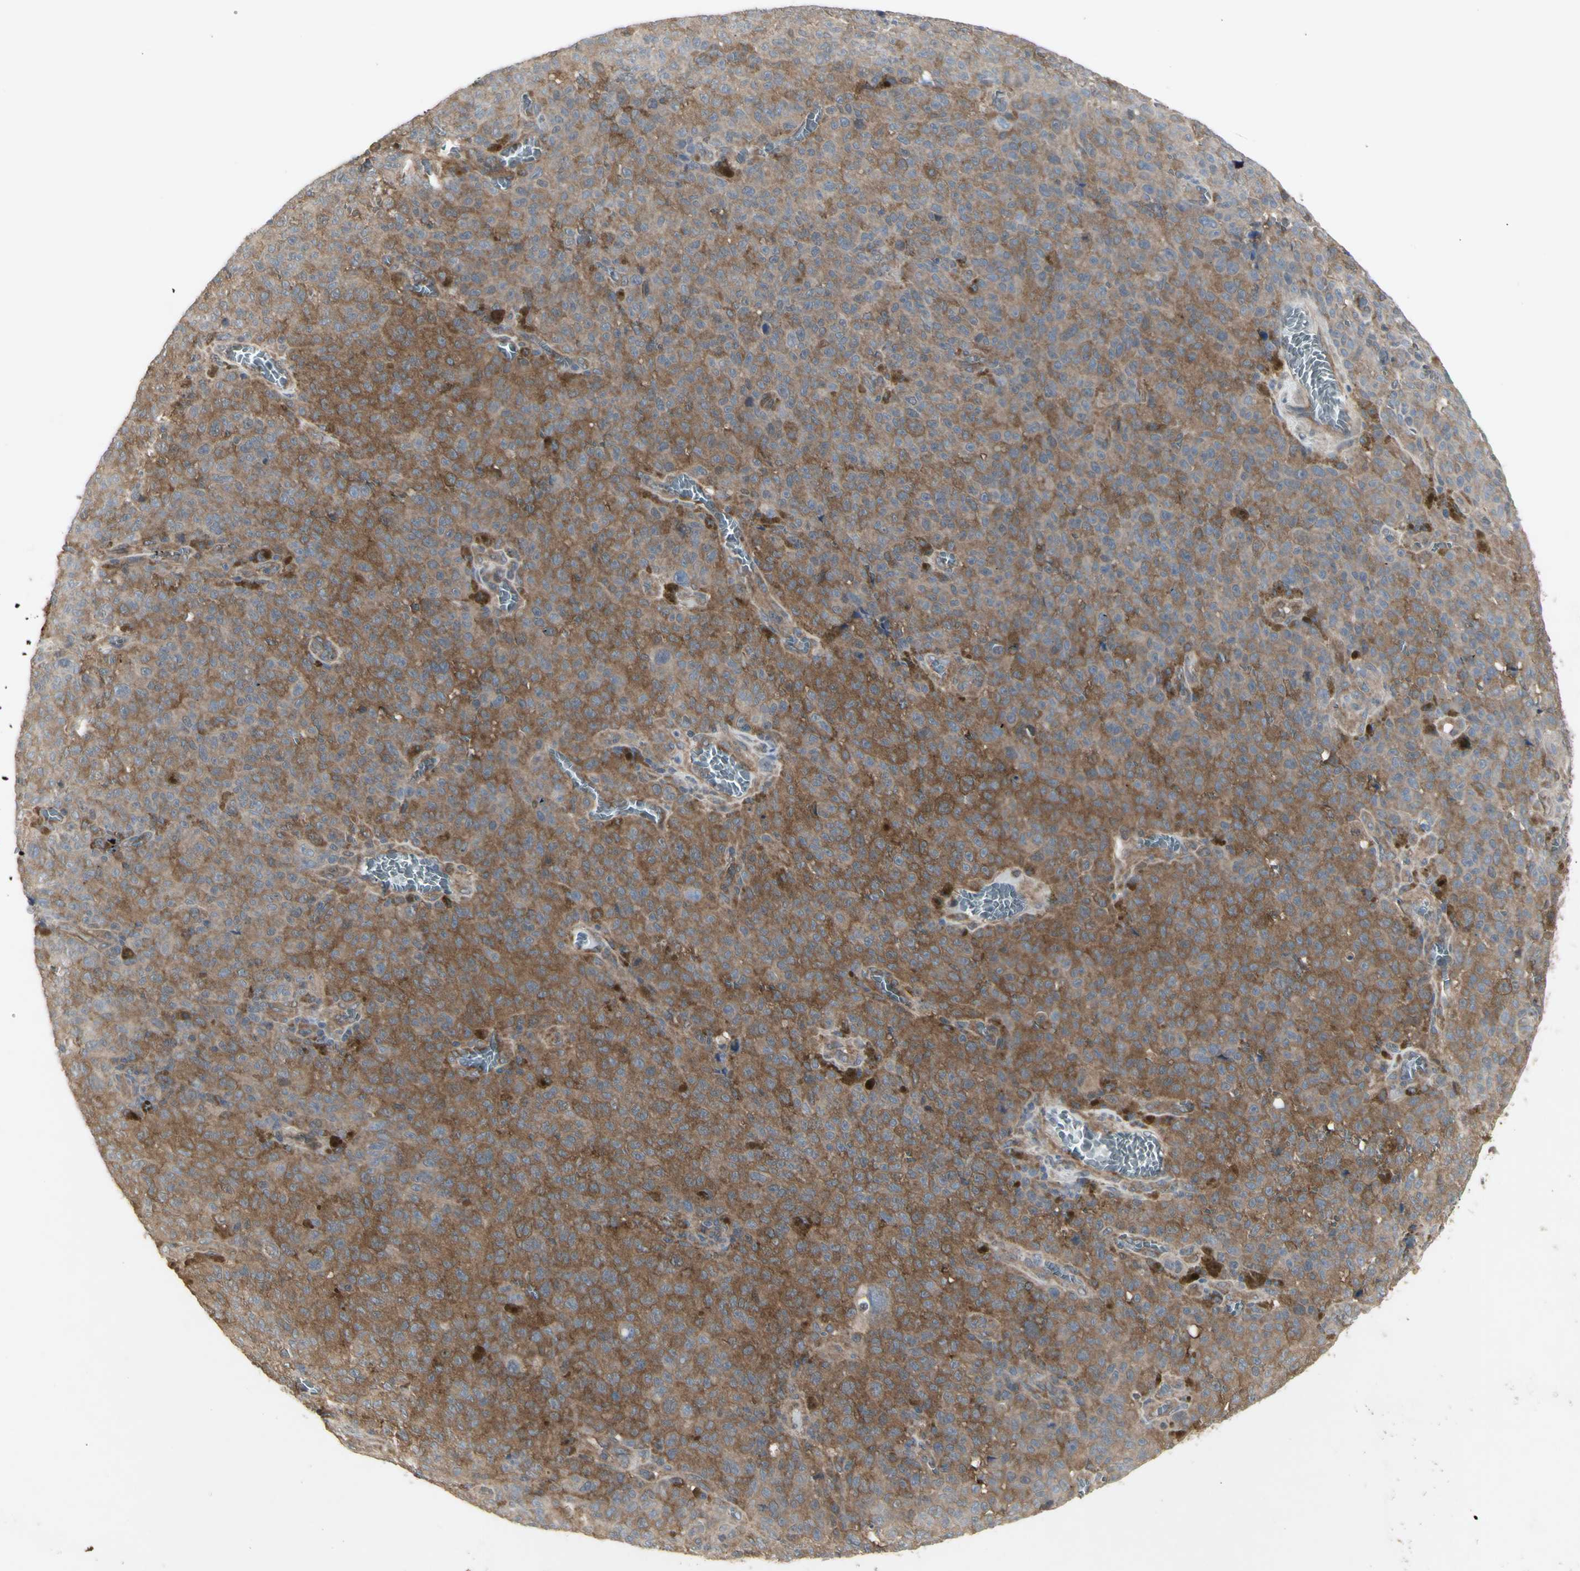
{"staining": {"intensity": "moderate", "quantity": ">75%", "location": "cytoplasmic/membranous"}, "tissue": "melanoma", "cell_type": "Tumor cells", "image_type": "cancer", "snomed": [{"axis": "morphology", "description": "Malignant melanoma, NOS"}, {"axis": "topography", "description": "Skin"}], "caption": "High-magnification brightfield microscopy of melanoma stained with DAB (brown) and counterstained with hematoxylin (blue). tumor cells exhibit moderate cytoplasmic/membranous expression is present in approximately>75% of cells. (brown staining indicates protein expression, while blue staining denotes nuclei).", "gene": "CHURC1-FNTB", "patient": {"sex": "female", "age": 82}}